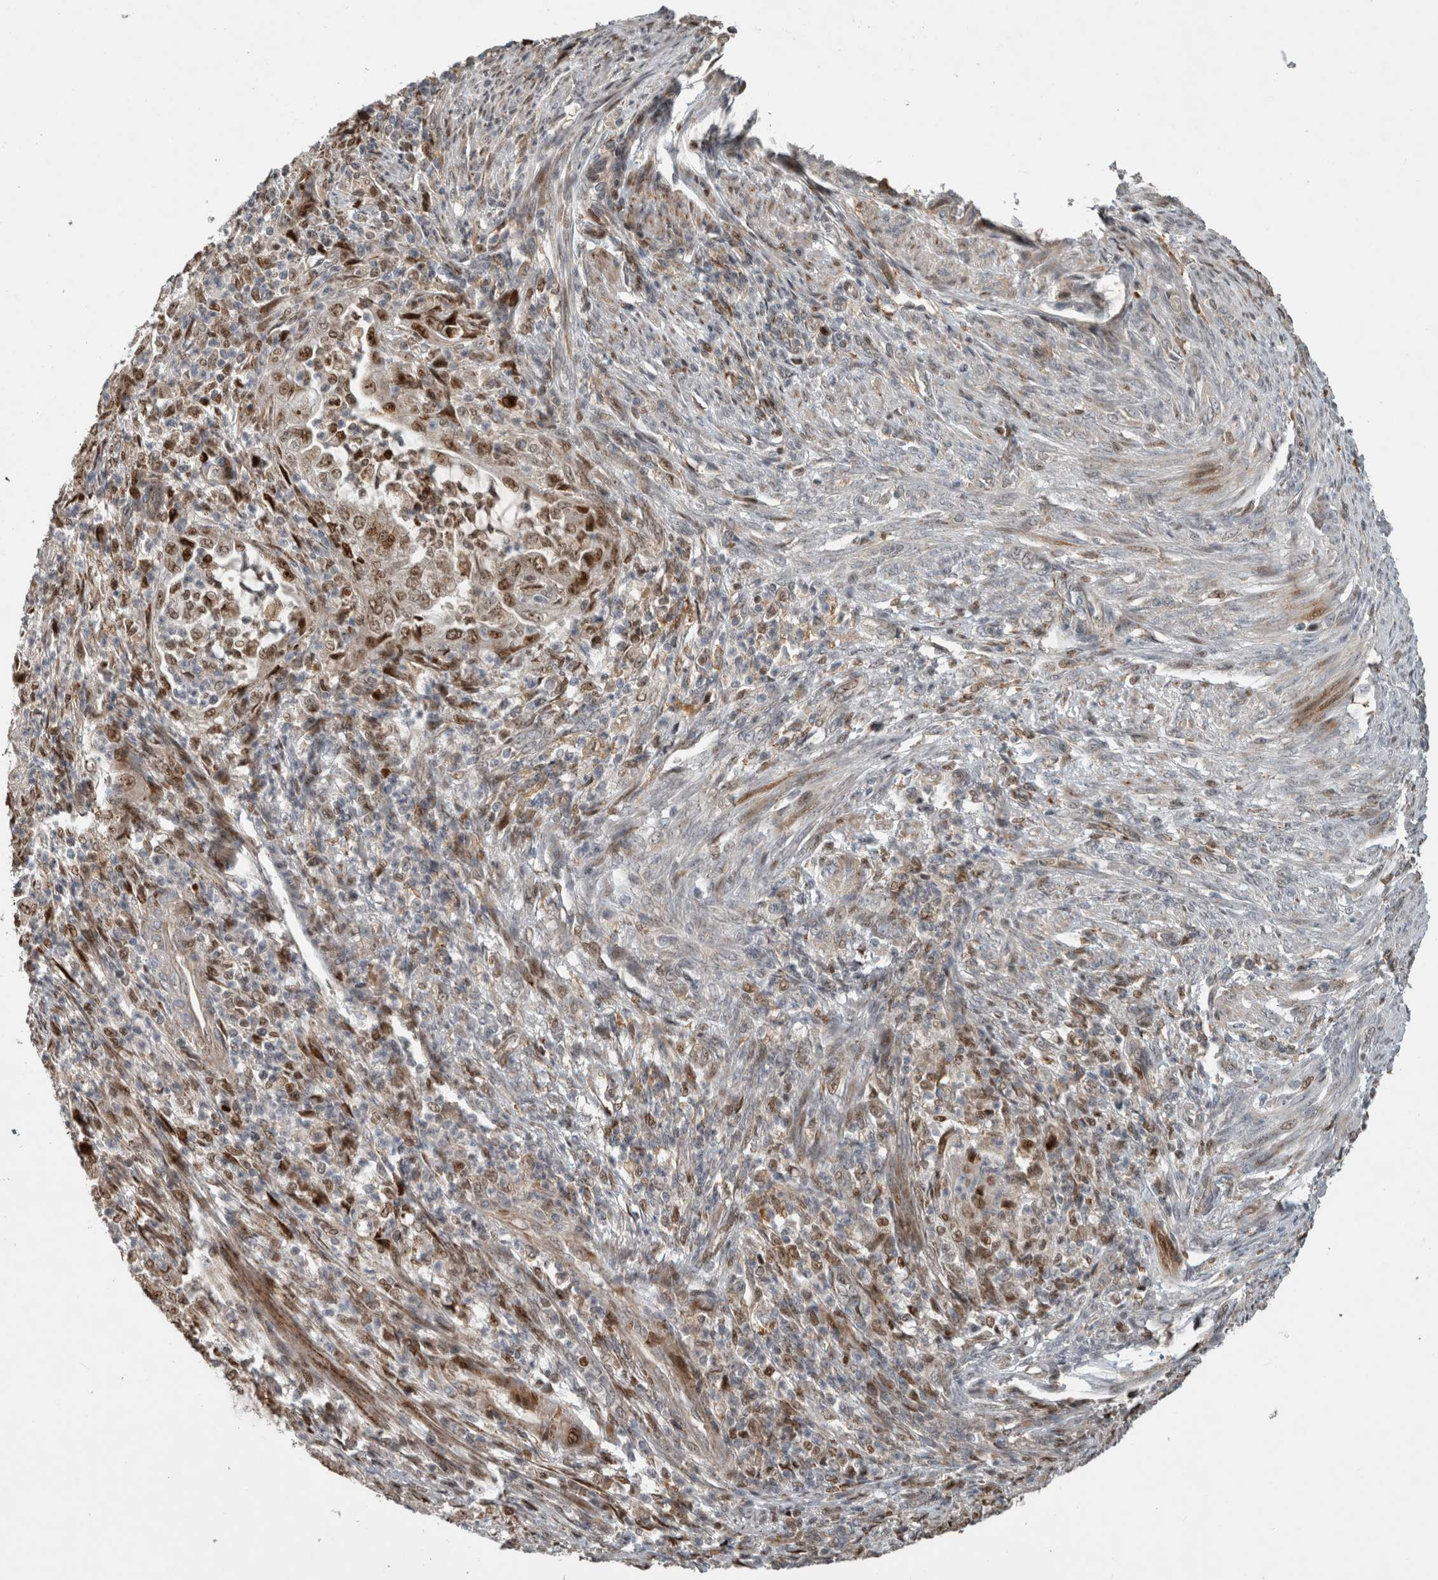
{"staining": {"intensity": "moderate", "quantity": ">75%", "location": "cytoplasmic/membranous,nuclear"}, "tissue": "endometrial cancer", "cell_type": "Tumor cells", "image_type": "cancer", "snomed": [{"axis": "morphology", "description": "Adenocarcinoma, NOS"}, {"axis": "topography", "description": "Endometrium"}], "caption": "Immunohistochemical staining of endometrial adenocarcinoma exhibits medium levels of moderate cytoplasmic/membranous and nuclear protein positivity in about >75% of tumor cells. The staining was performed using DAB, with brown indicating positive protein expression. Nuclei are stained blue with hematoxylin.", "gene": "INSRR", "patient": {"sex": "female", "age": 51}}